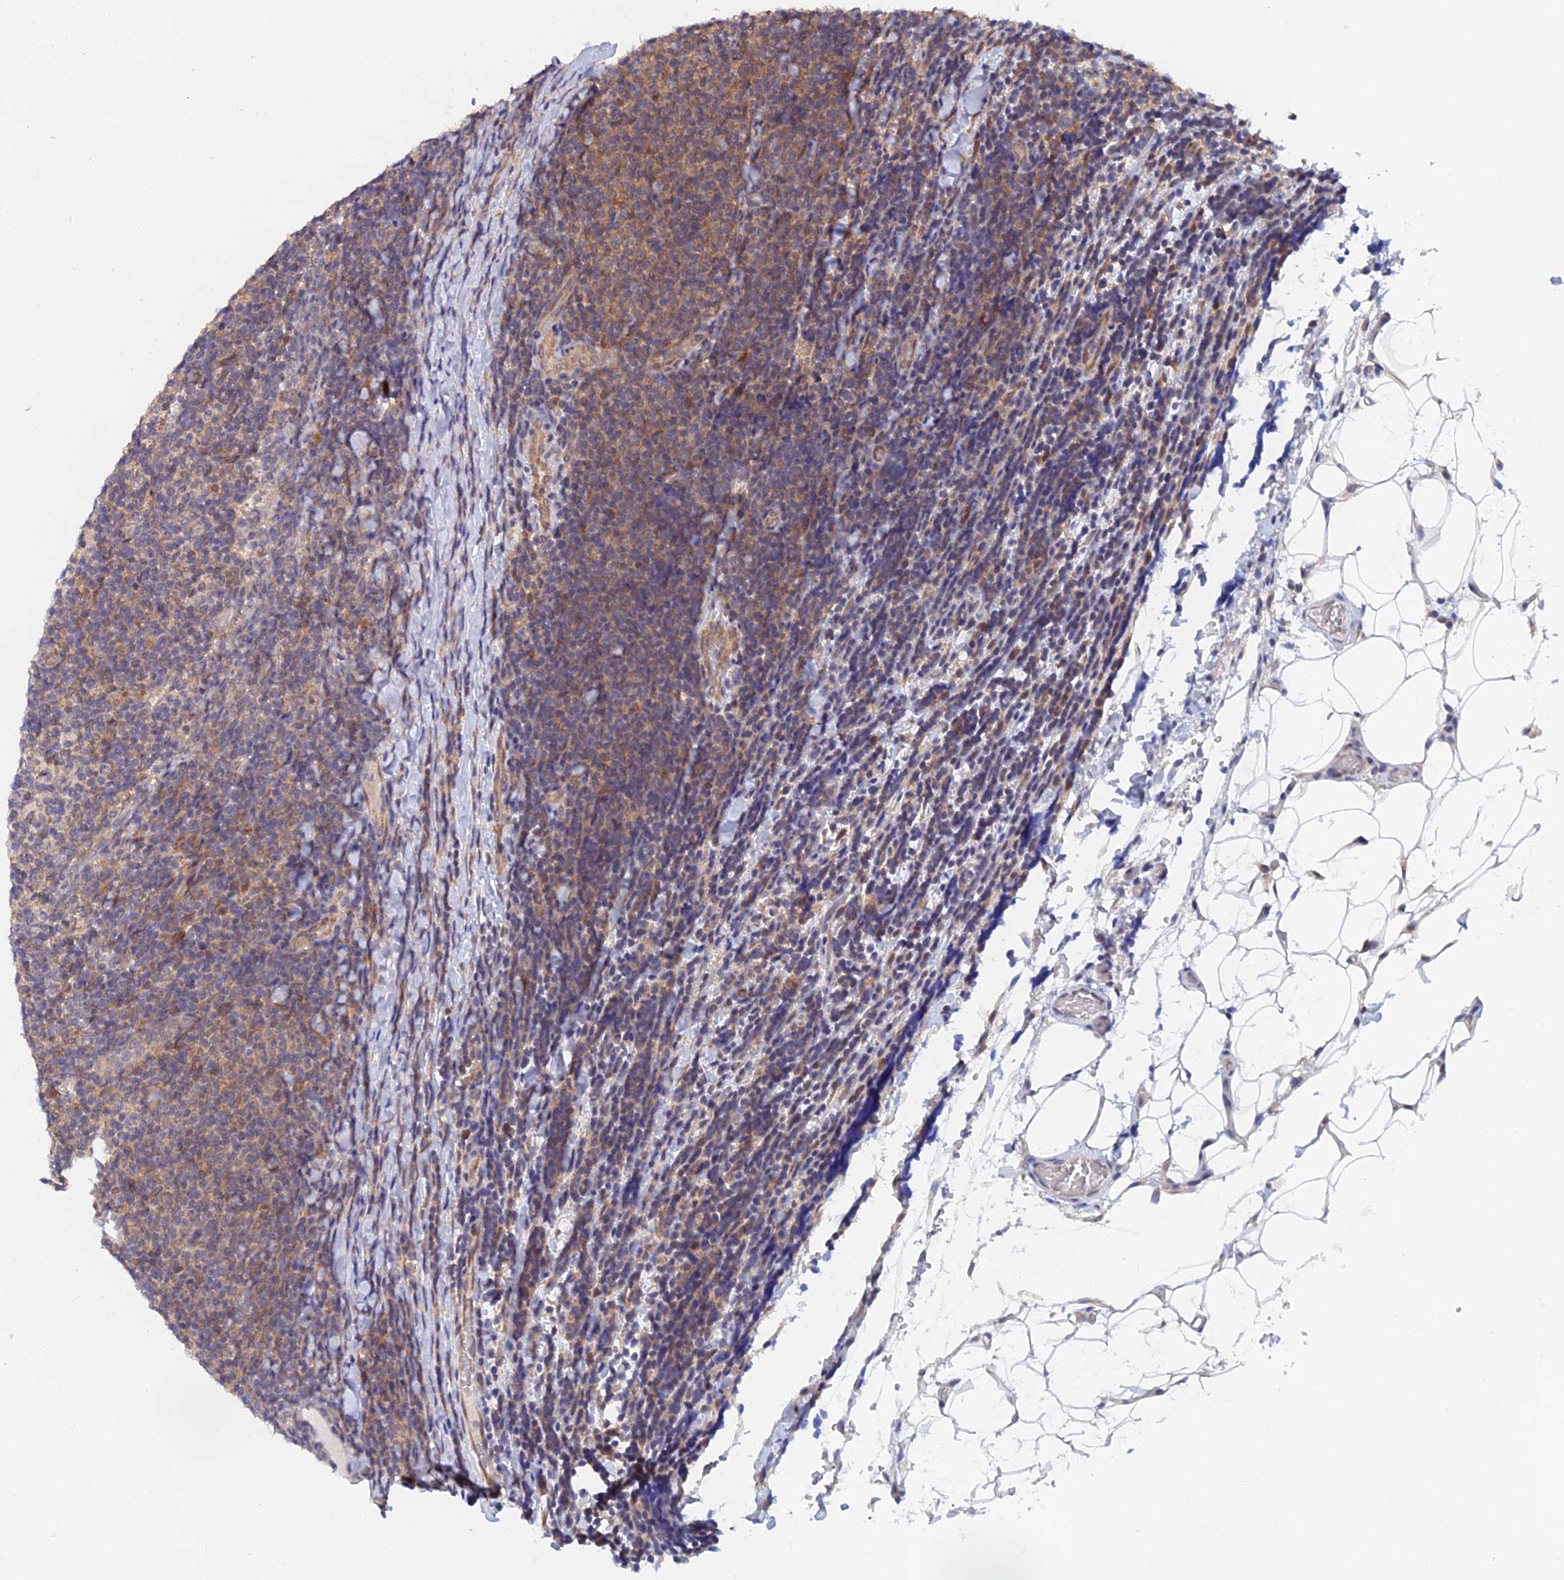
{"staining": {"intensity": "weak", "quantity": "25%-75%", "location": "cytoplasmic/membranous"}, "tissue": "lymphoma", "cell_type": "Tumor cells", "image_type": "cancer", "snomed": [{"axis": "morphology", "description": "Malignant lymphoma, non-Hodgkin's type, Low grade"}, {"axis": "topography", "description": "Lymph node"}], "caption": "This histopathology image shows immunohistochemistry staining of human lymphoma, with low weak cytoplasmic/membranous positivity in approximately 25%-75% of tumor cells.", "gene": "SRA1", "patient": {"sex": "male", "age": 66}}